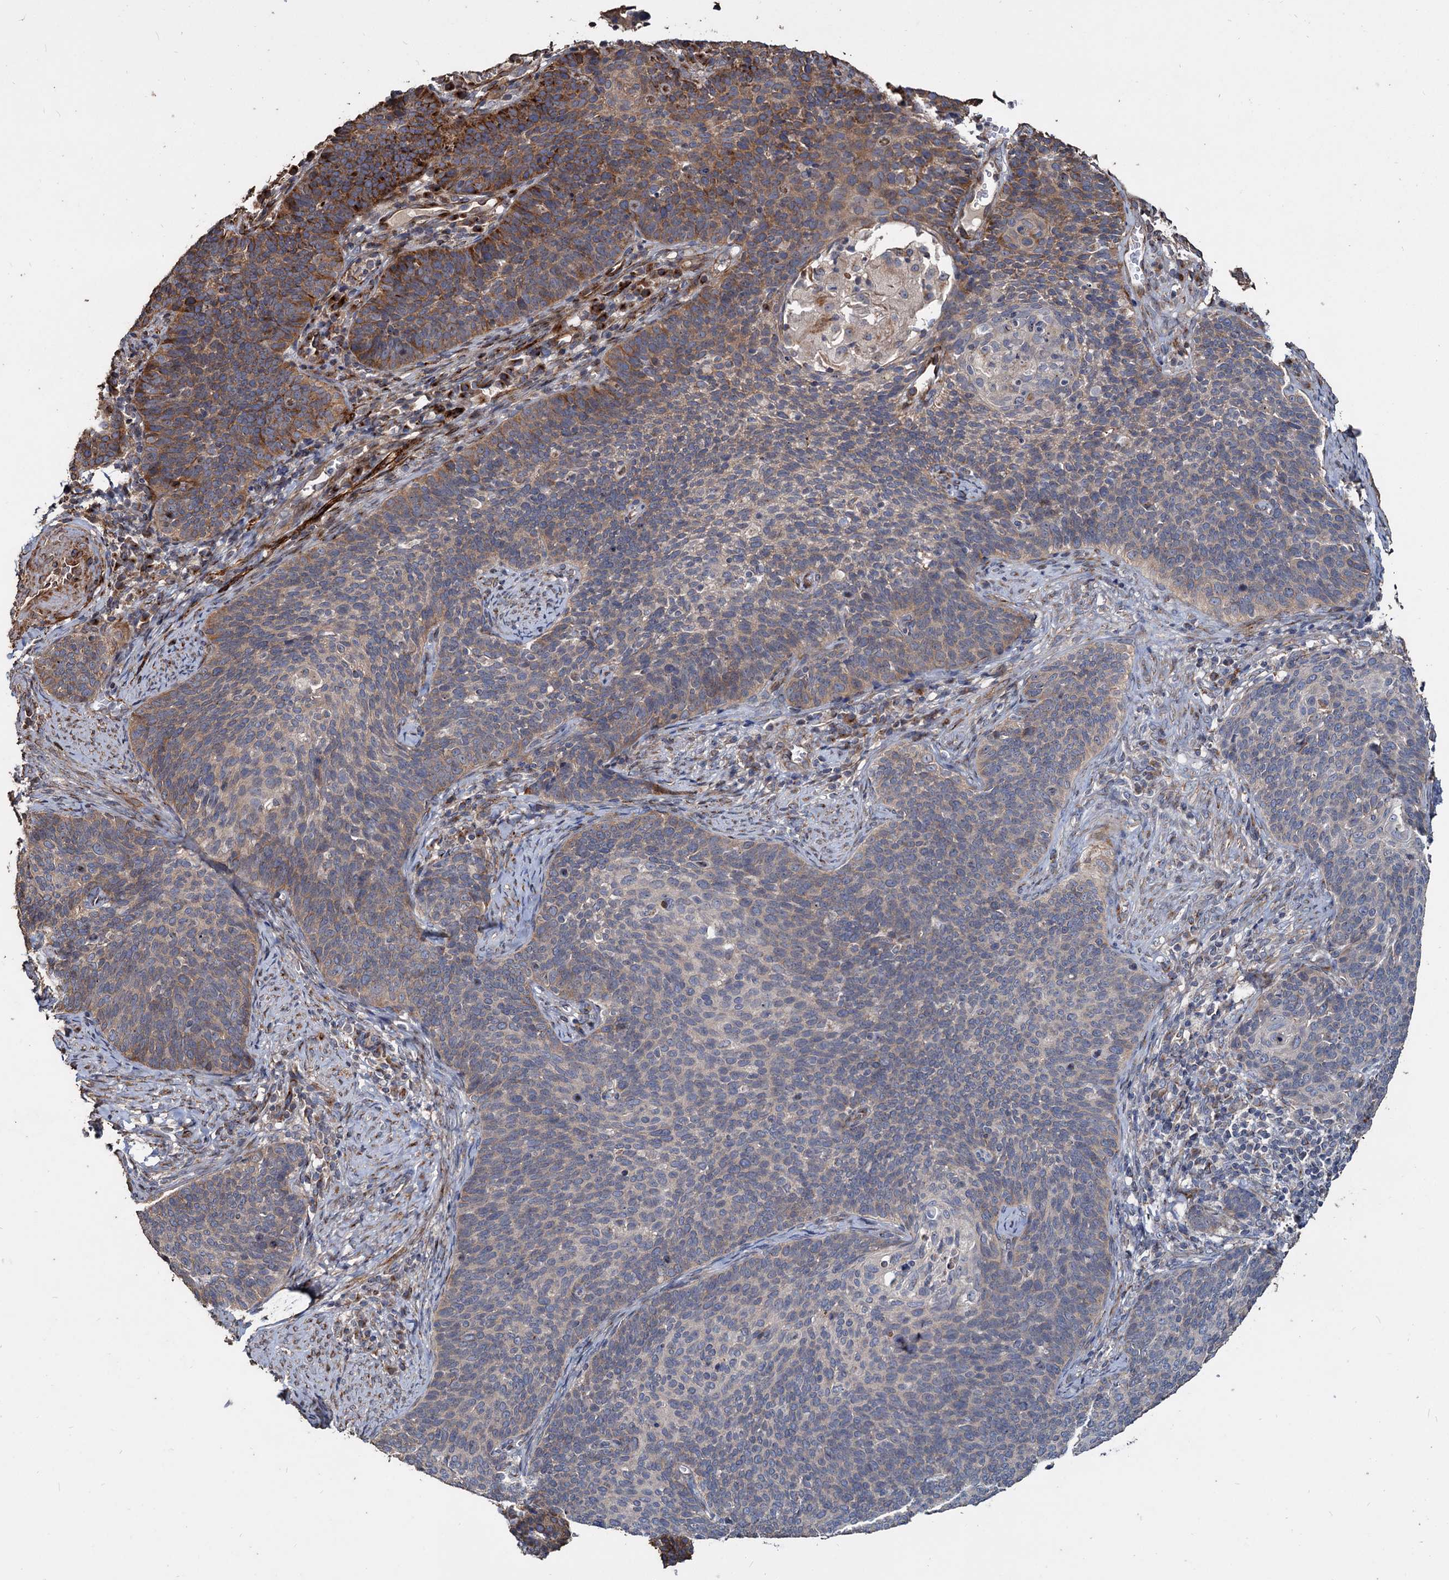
{"staining": {"intensity": "moderate", "quantity": "<25%", "location": "cytoplasmic/membranous"}, "tissue": "cervical cancer", "cell_type": "Tumor cells", "image_type": "cancer", "snomed": [{"axis": "morphology", "description": "Normal tissue, NOS"}, {"axis": "morphology", "description": "Squamous cell carcinoma, NOS"}, {"axis": "topography", "description": "Cervix"}], "caption": "IHC (DAB (3,3'-diaminobenzidine)) staining of cervical cancer exhibits moderate cytoplasmic/membranous protein expression in about <25% of tumor cells.", "gene": "DEPDC4", "patient": {"sex": "female", "age": 39}}